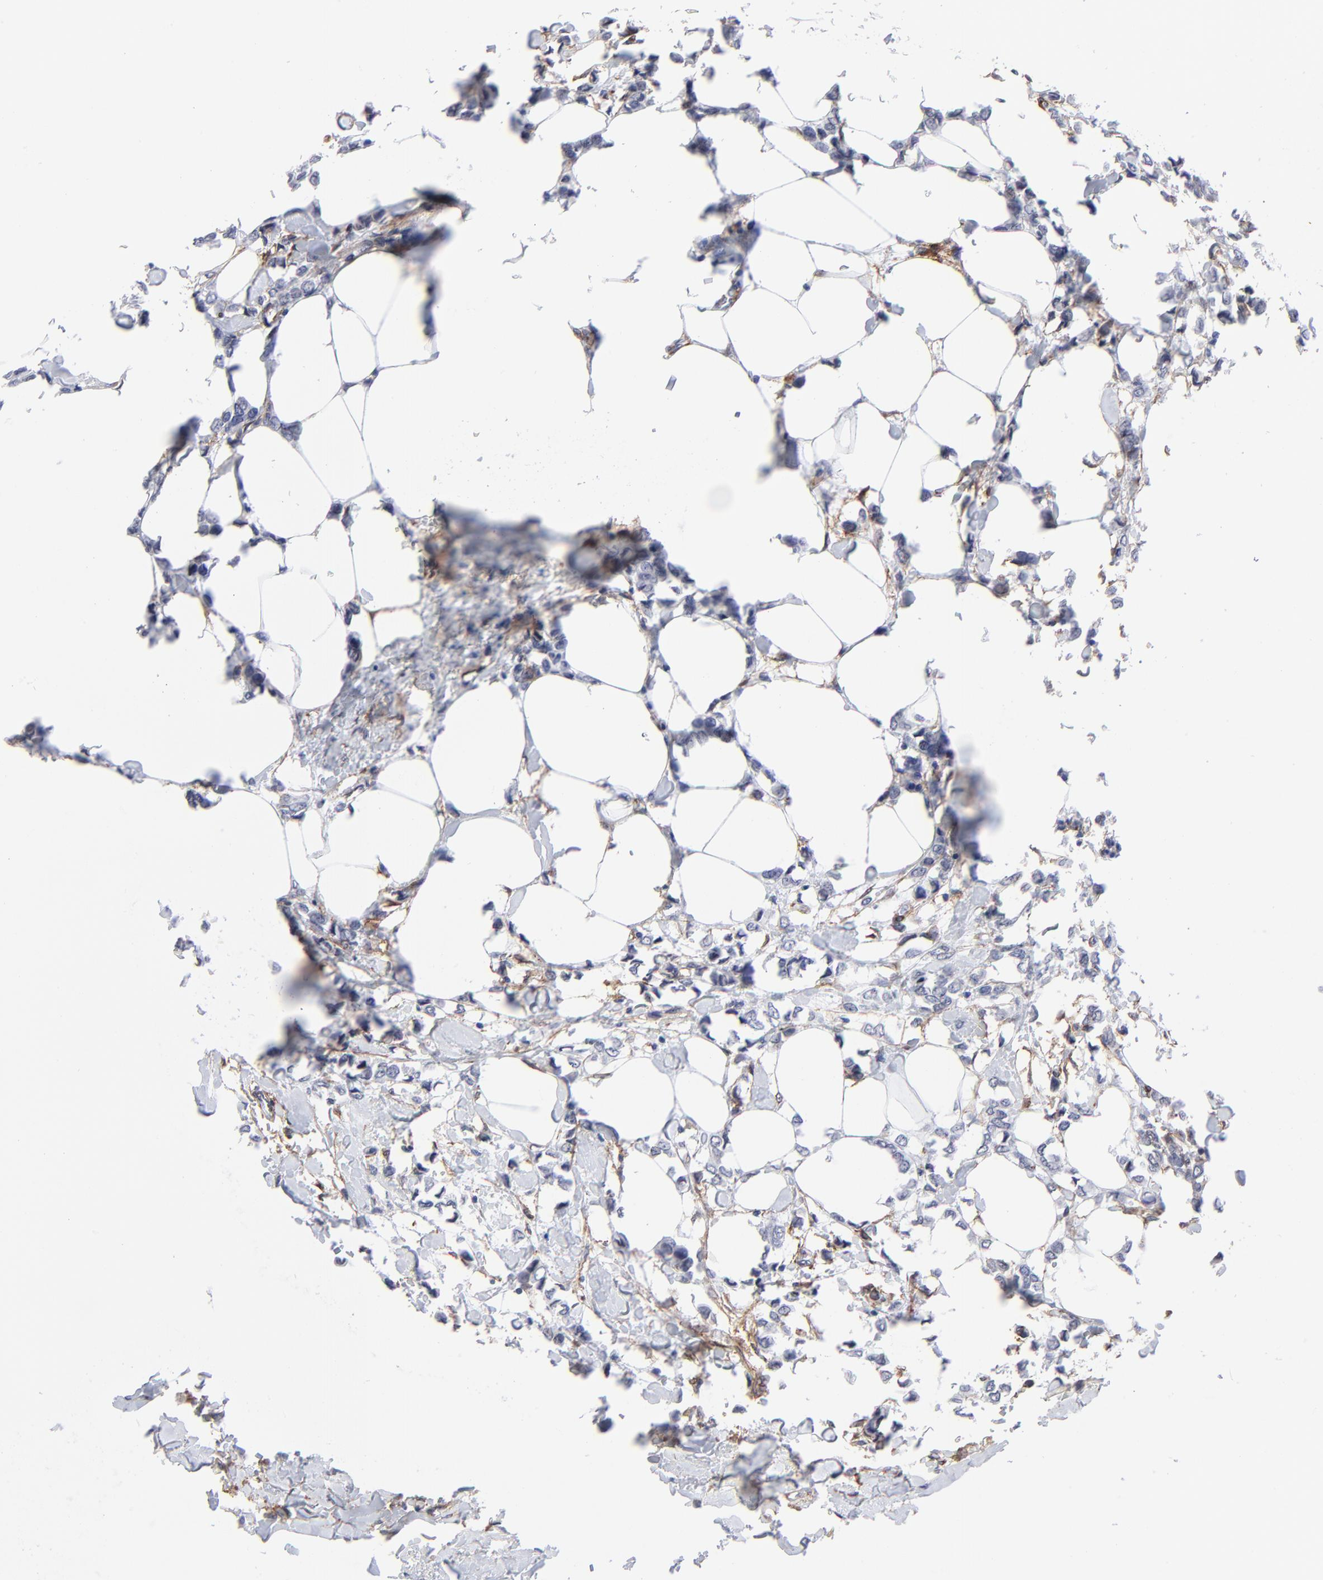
{"staining": {"intensity": "negative", "quantity": "none", "location": "none"}, "tissue": "breast cancer", "cell_type": "Tumor cells", "image_type": "cancer", "snomed": [{"axis": "morphology", "description": "Lobular carcinoma"}, {"axis": "topography", "description": "Breast"}], "caption": "Tumor cells show no significant expression in breast cancer. (Stains: DAB (3,3'-diaminobenzidine) immunohistochemistry with hematoxylin counter stain, Microscopy: brightfield microscopy at high magnification).", "gene": "PDGFRB", "patient": {"sex": "female", "age": 51}}